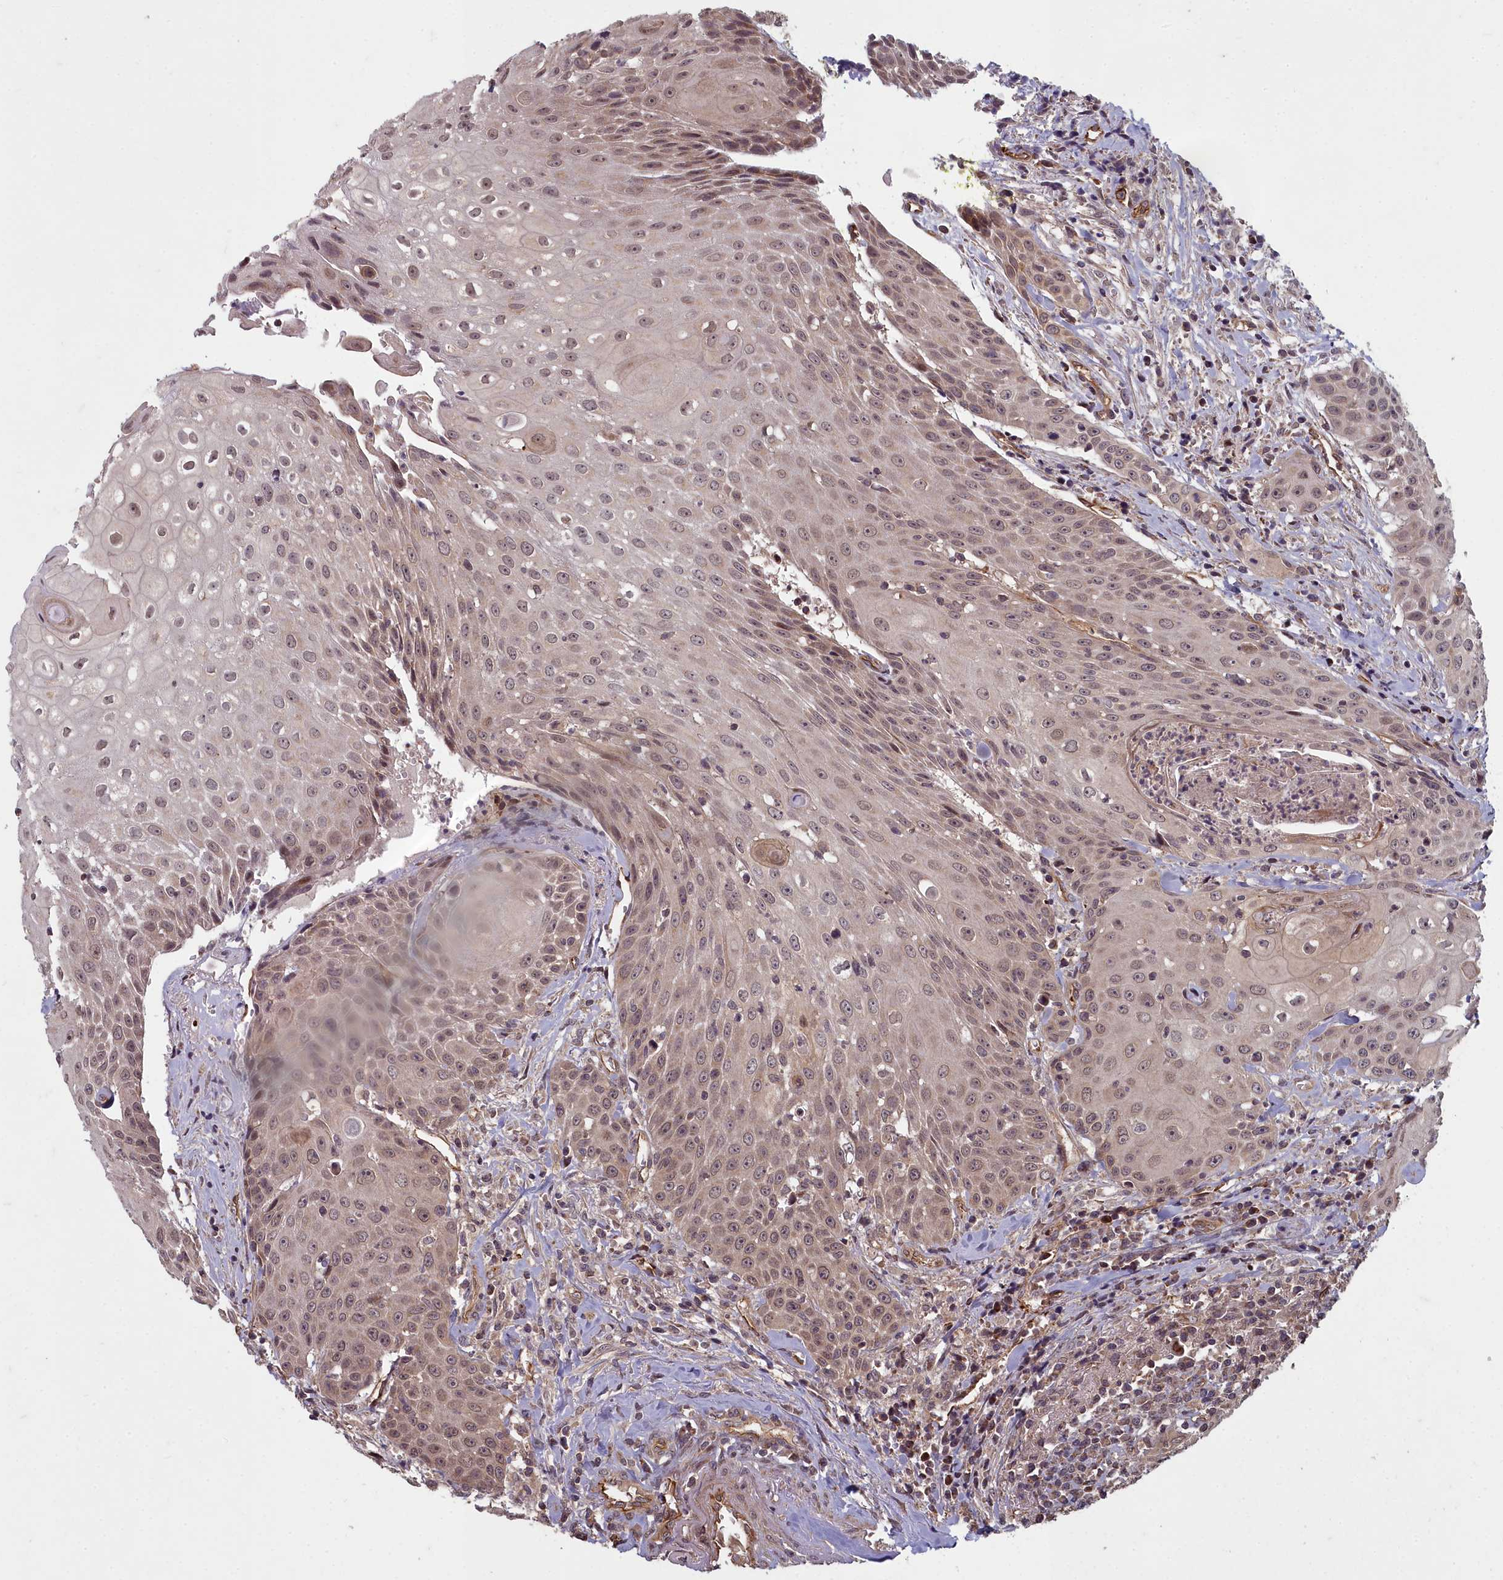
{"staining": {"intensity": "weak", "quantity": ">75%", "location": "cytoplasmic/membranous,nuclear"}, "tissue": "head and neck cancer", "cell_type": "Tumor cells", "image_type": "cancer", "snomed": [{"axis": "morphology", "description": "Squamous cell carcinoma, NOS"}, {"axis": "topography", "description": "Oral tissue"}, {"axis": "topography", "description": "Head-Neck"}], "caption": "This is a photomicrograph of immunohistochemistry (IHC) staining of head and neck cancer (squamous cell carcinoma), which shows weak staining in the cytoplasmic/membranous and nuclear of tumor cells.", "gene": "TSPYL4", "patient": {"sex": "female", "age": 82}}